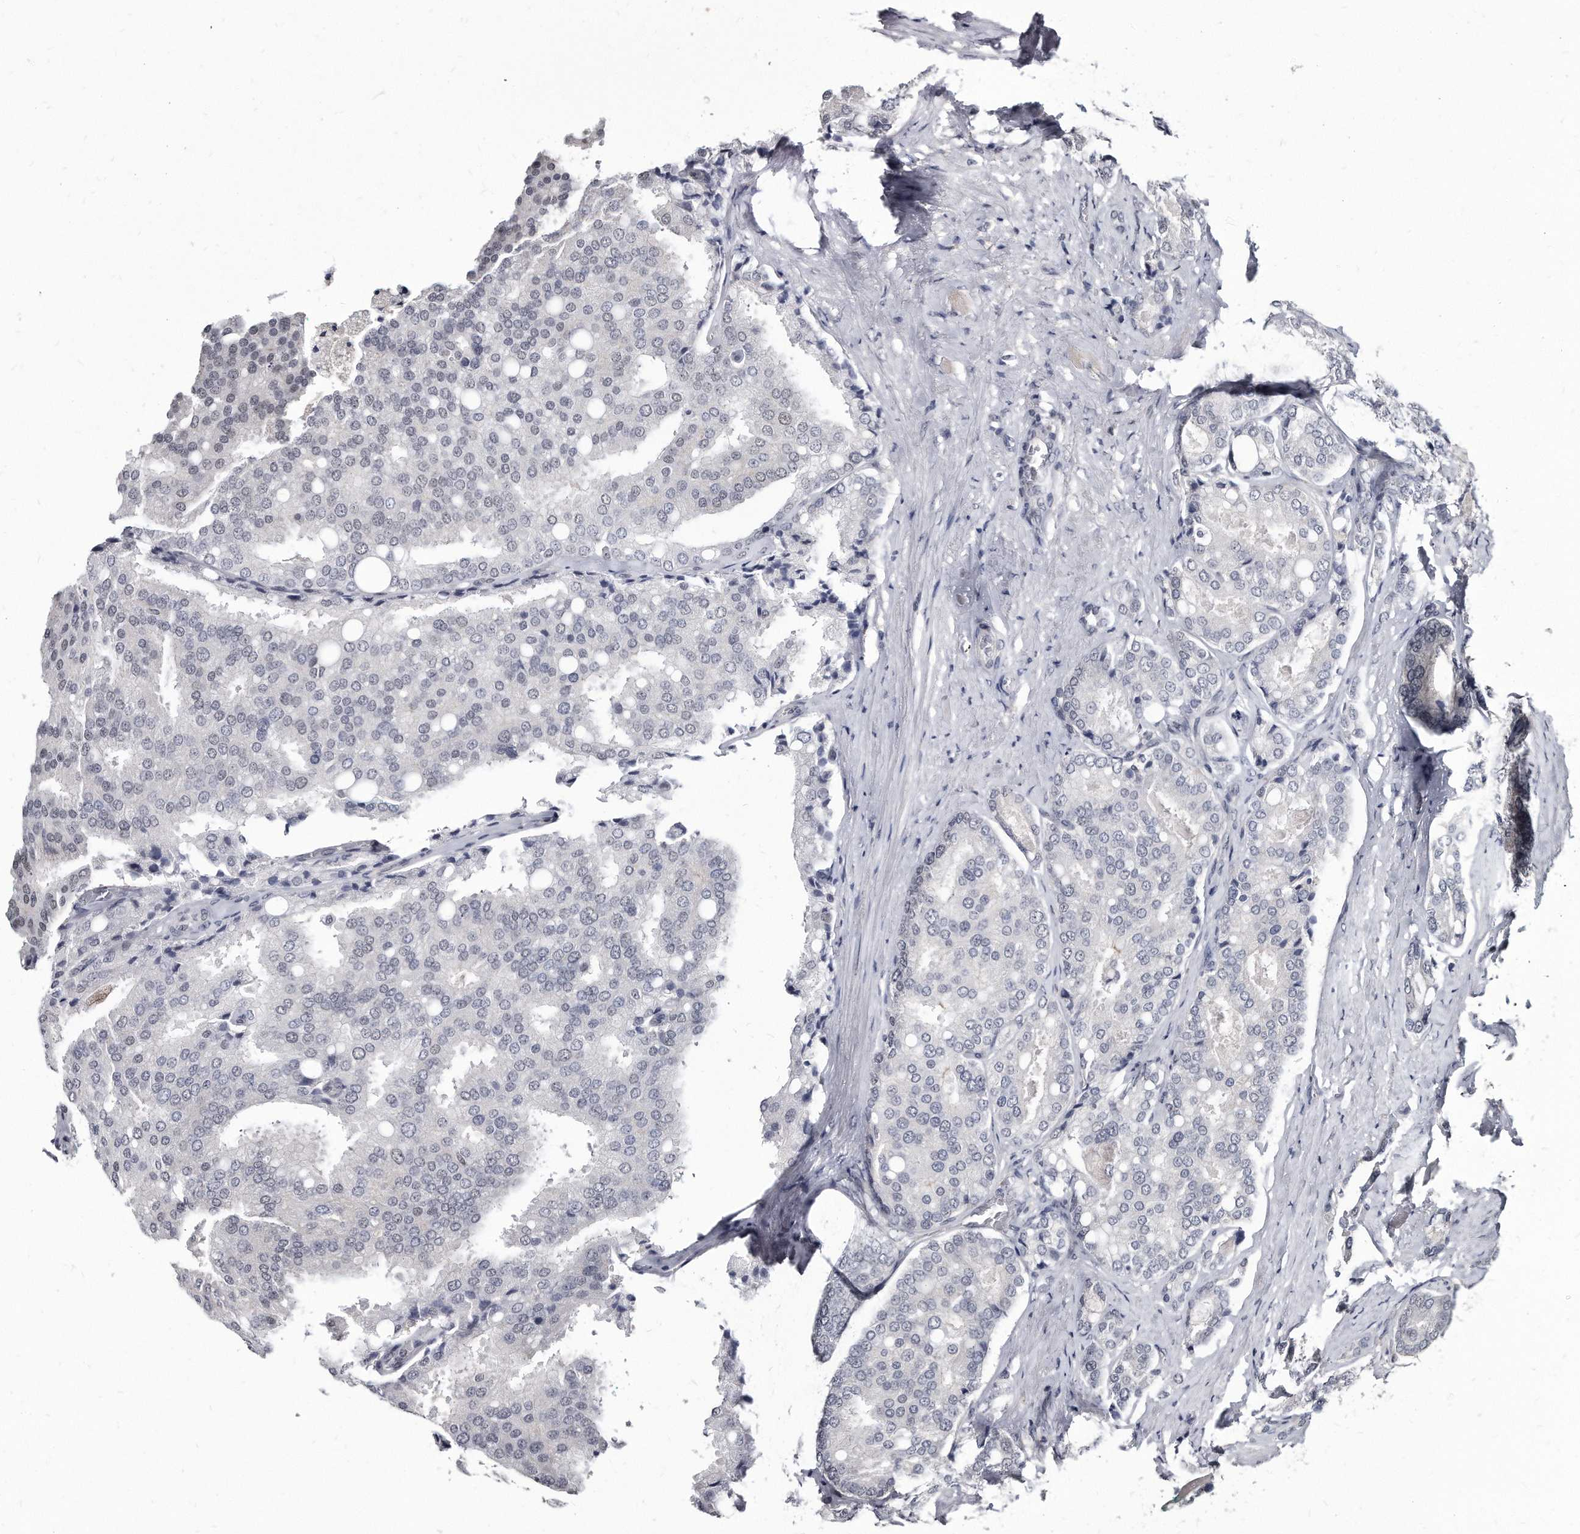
{"staining": {"intensity": "negative", "quantity": "none", "location": "none"}, "tissue": "prostate cancer", "cell_type": "Tumor cells", "image_type": "cancer", "snomed": [{"axis": "morphology", "description": "Adenocarcinoma, High grade"}, {"axis": "topography", "description": "Prostate"}], "caption": "Protein analysis of prostate adenocarcinoma (high-grade) shows no significant expression in tumor cells. Brightfield microscopy of immunohistochemistry (IHC) stained with DAB (3,3'-diaminobenzidine) (brown) and hematoxylin (blue), captured at high magnification.", "gene": "KLHDC3", "patient": {"sex": "male", "age": 50}}